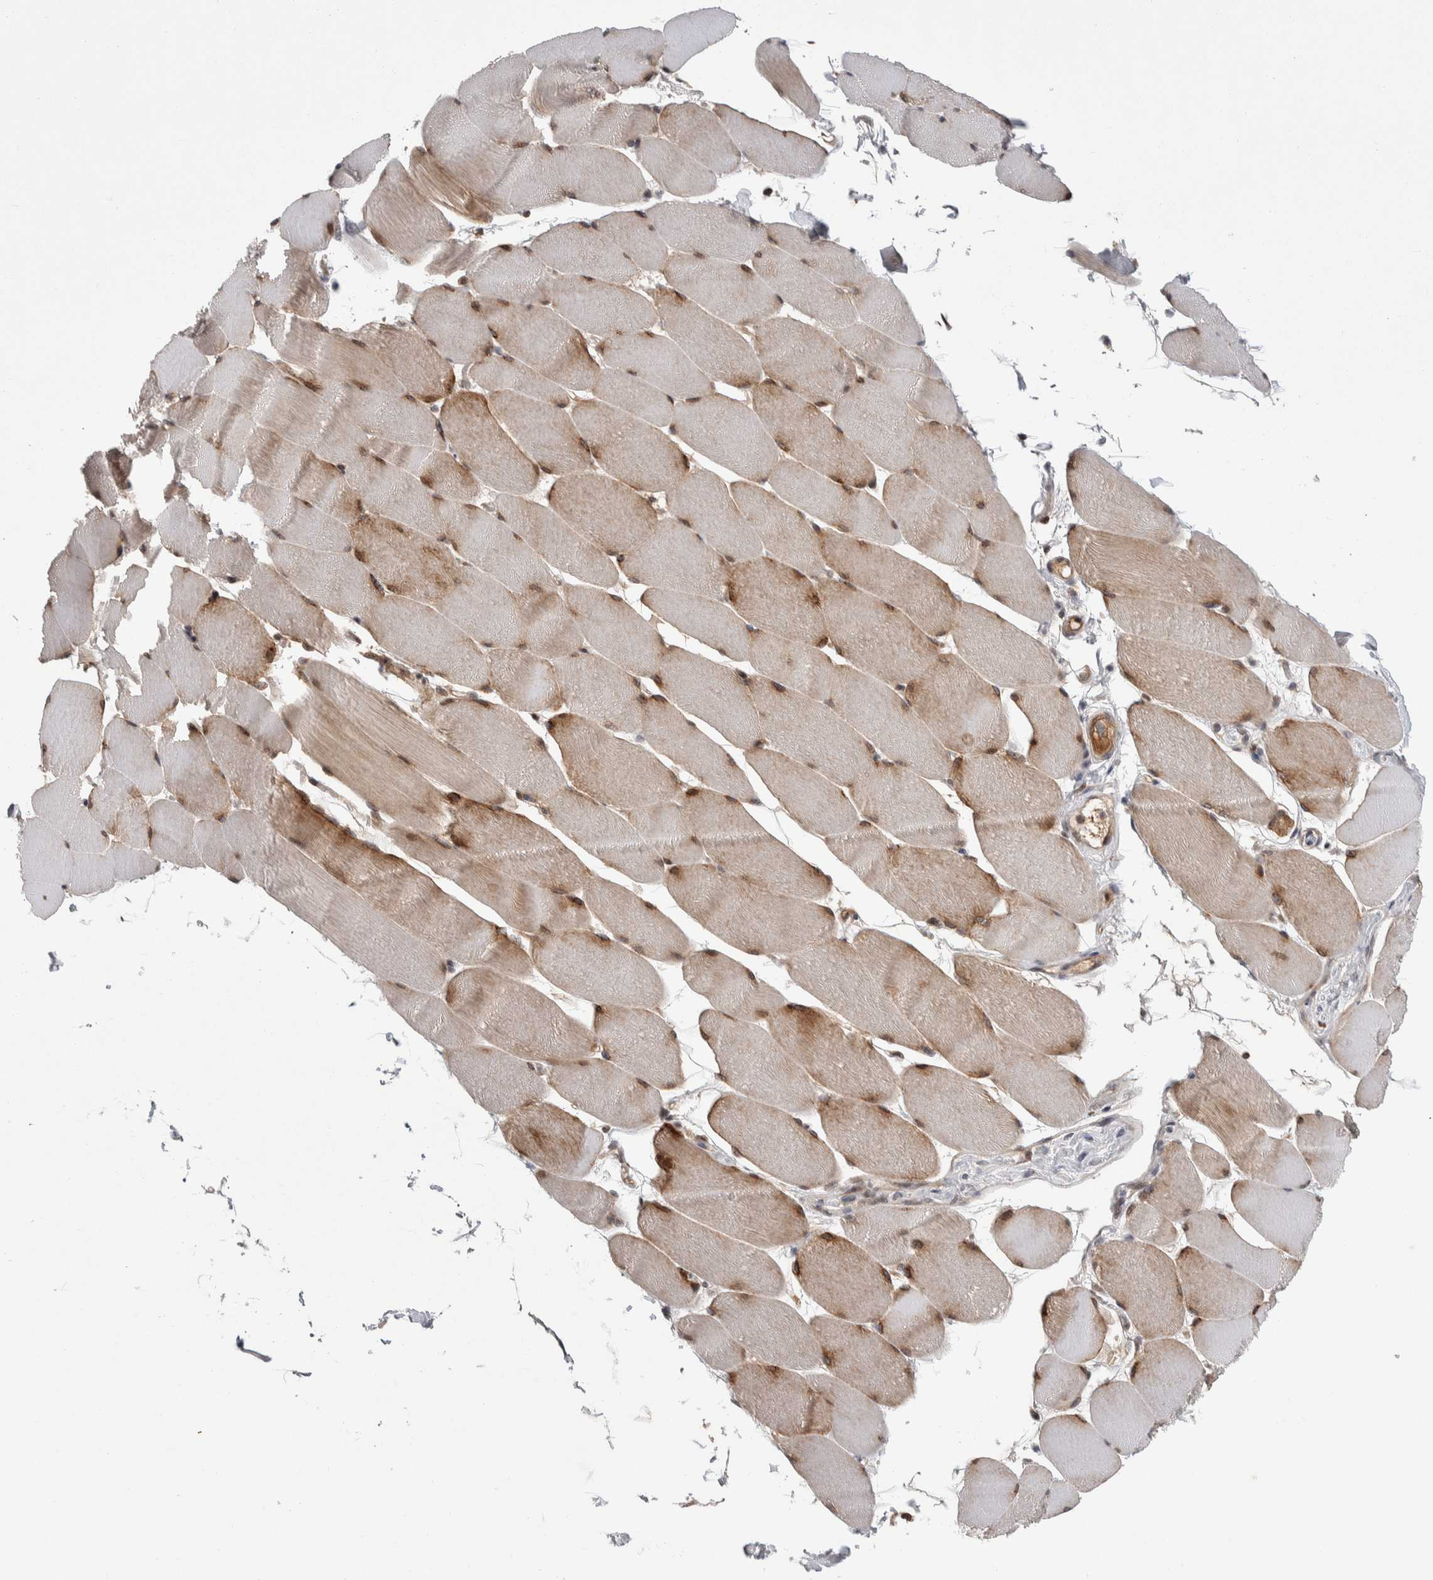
{"staining": {"intensity": "moderate", "quantity": "25%-75%", "location": "cytoplasmic/membranous"}, "tissue": "skeletal muscle", "cell_type": "Myocytes", "image_type": "normal", "snomed": [{"axis": "morphology", "description": "Normal tissue, NOS"}, {"axis": "topography", "description": "Skeletal muscle"}], "caption": "Immunohistochemistry (IHC) histopathology image of benign human skeletal muscle stained for a protein (brown), which shows medium levels of moderate cytoplasmic/membranous positivity in approximately 25%-75% of myocytes.", "gene": "ZNF592", "patient": {"sex": "male", "age": 62}}